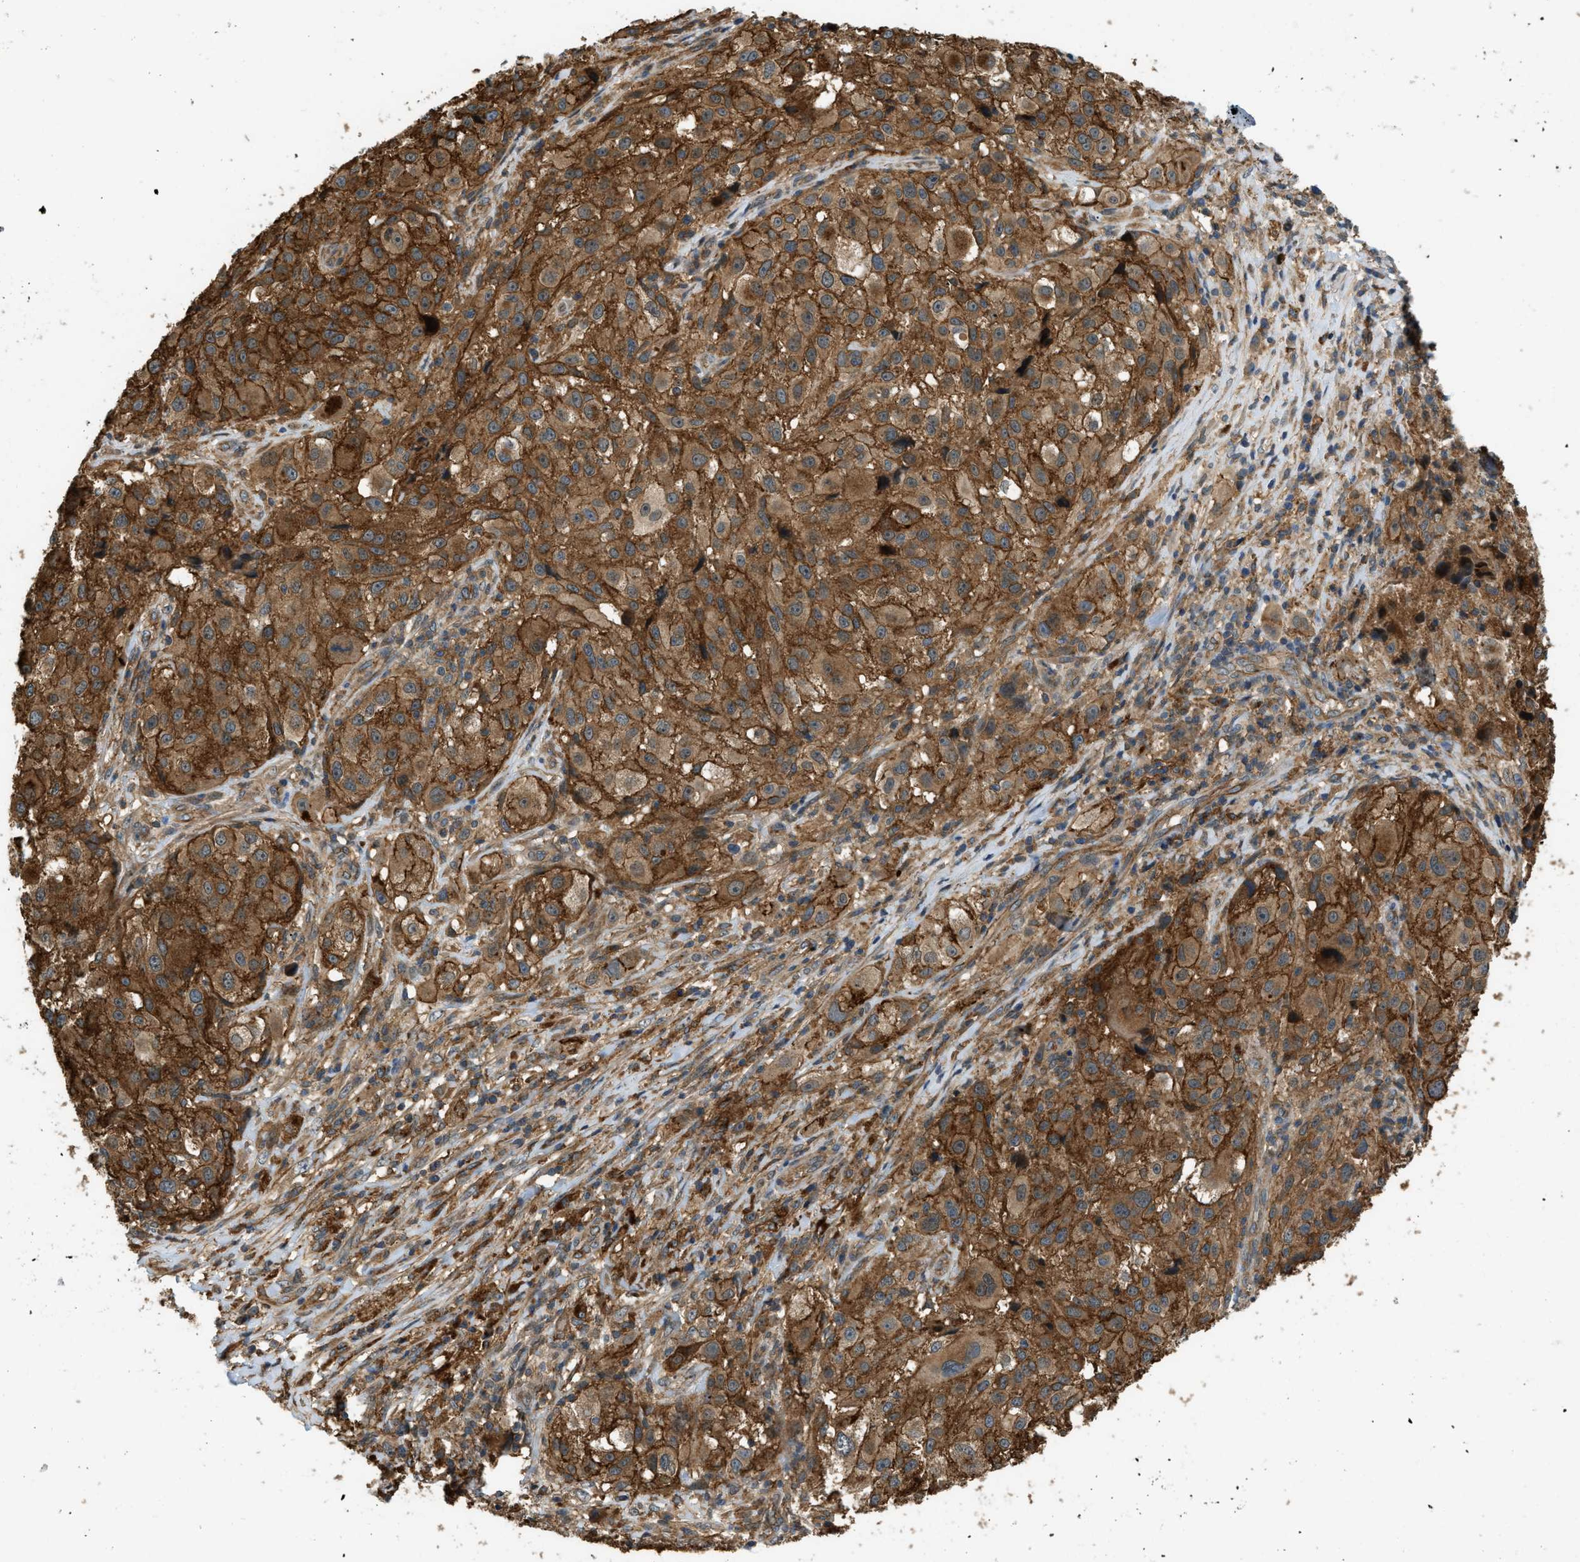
{"staining": {"intensity": "strong", "quantity": ">75%", "location": "cytoplasmic/membranous"}, "tissue": "melanoma", "cell_type": "Tumor cells", "image_type": "cancer", "snomed": [{"axis": "morphology", "description": "Necrosis, NOS"}, {"axis": "morphology", "description": "Malignant melanoma, NOS"}, {"axis": "topography", "description": "Skin"}], "caption": "Strong cytoplasmic/membranous staining for a protein is appreciated in about >75% of tumor cells of malignant melanoma using IHC.", "gene": "BAG4", "patient": {"sex": "female", "age": 87}}